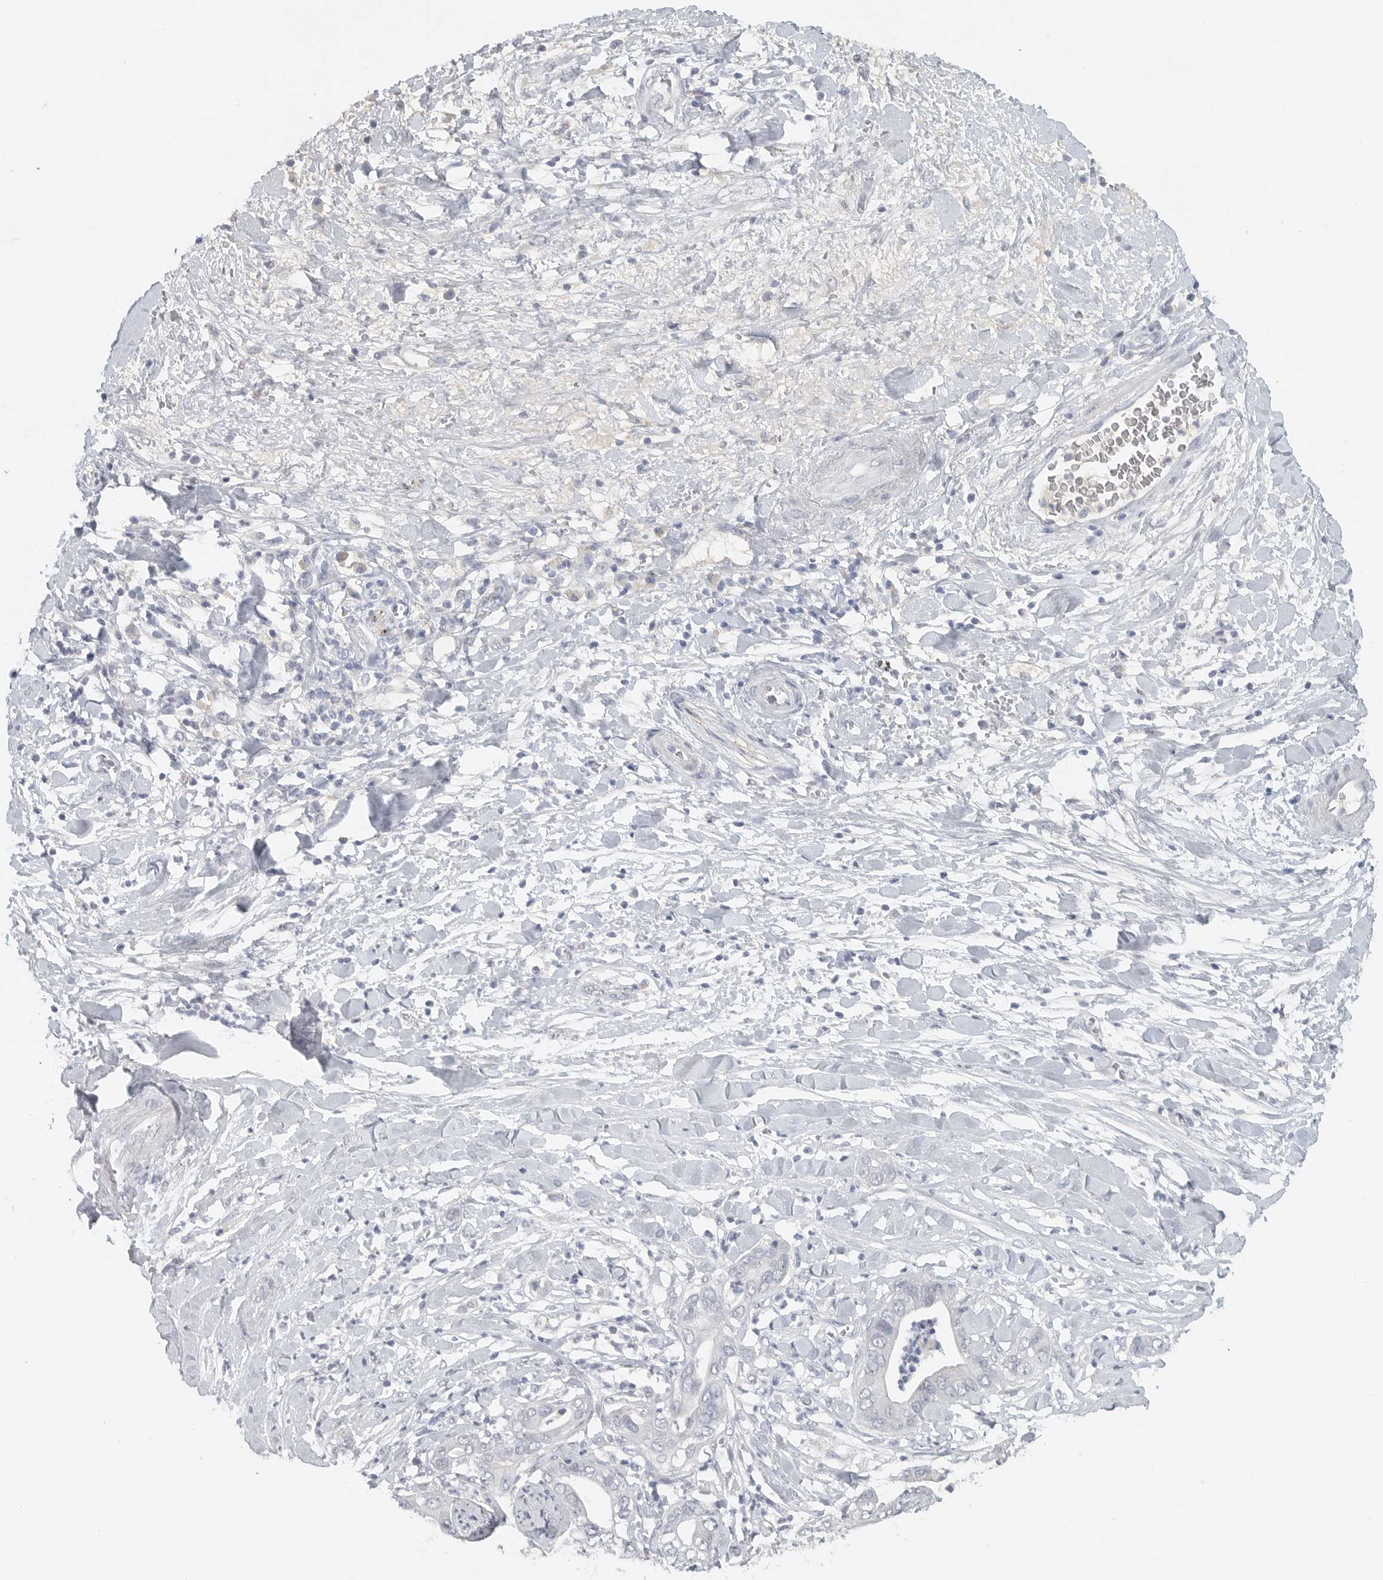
{"staining": {"intensity": "negative", "quantity": "none", "location": "none"}, "tissue": "pancreatic cancer", "cell_type": "Tumor cells", "image_type": "cancer", "snomed": [{"axis": "morphology", "description": "Adenocarcinoma, NOS"}, {"axis": "topography", "description": "Pancreas"}], "caption": "DAB (3,3'-diaminobenzidine) immunohistochemical staining of human pancreatic cancer (adenocarcinoma) exhibits no significant positivity in tumor cells.", "gene": "PAM", "patient": {"sex": "female", "age": 78}}